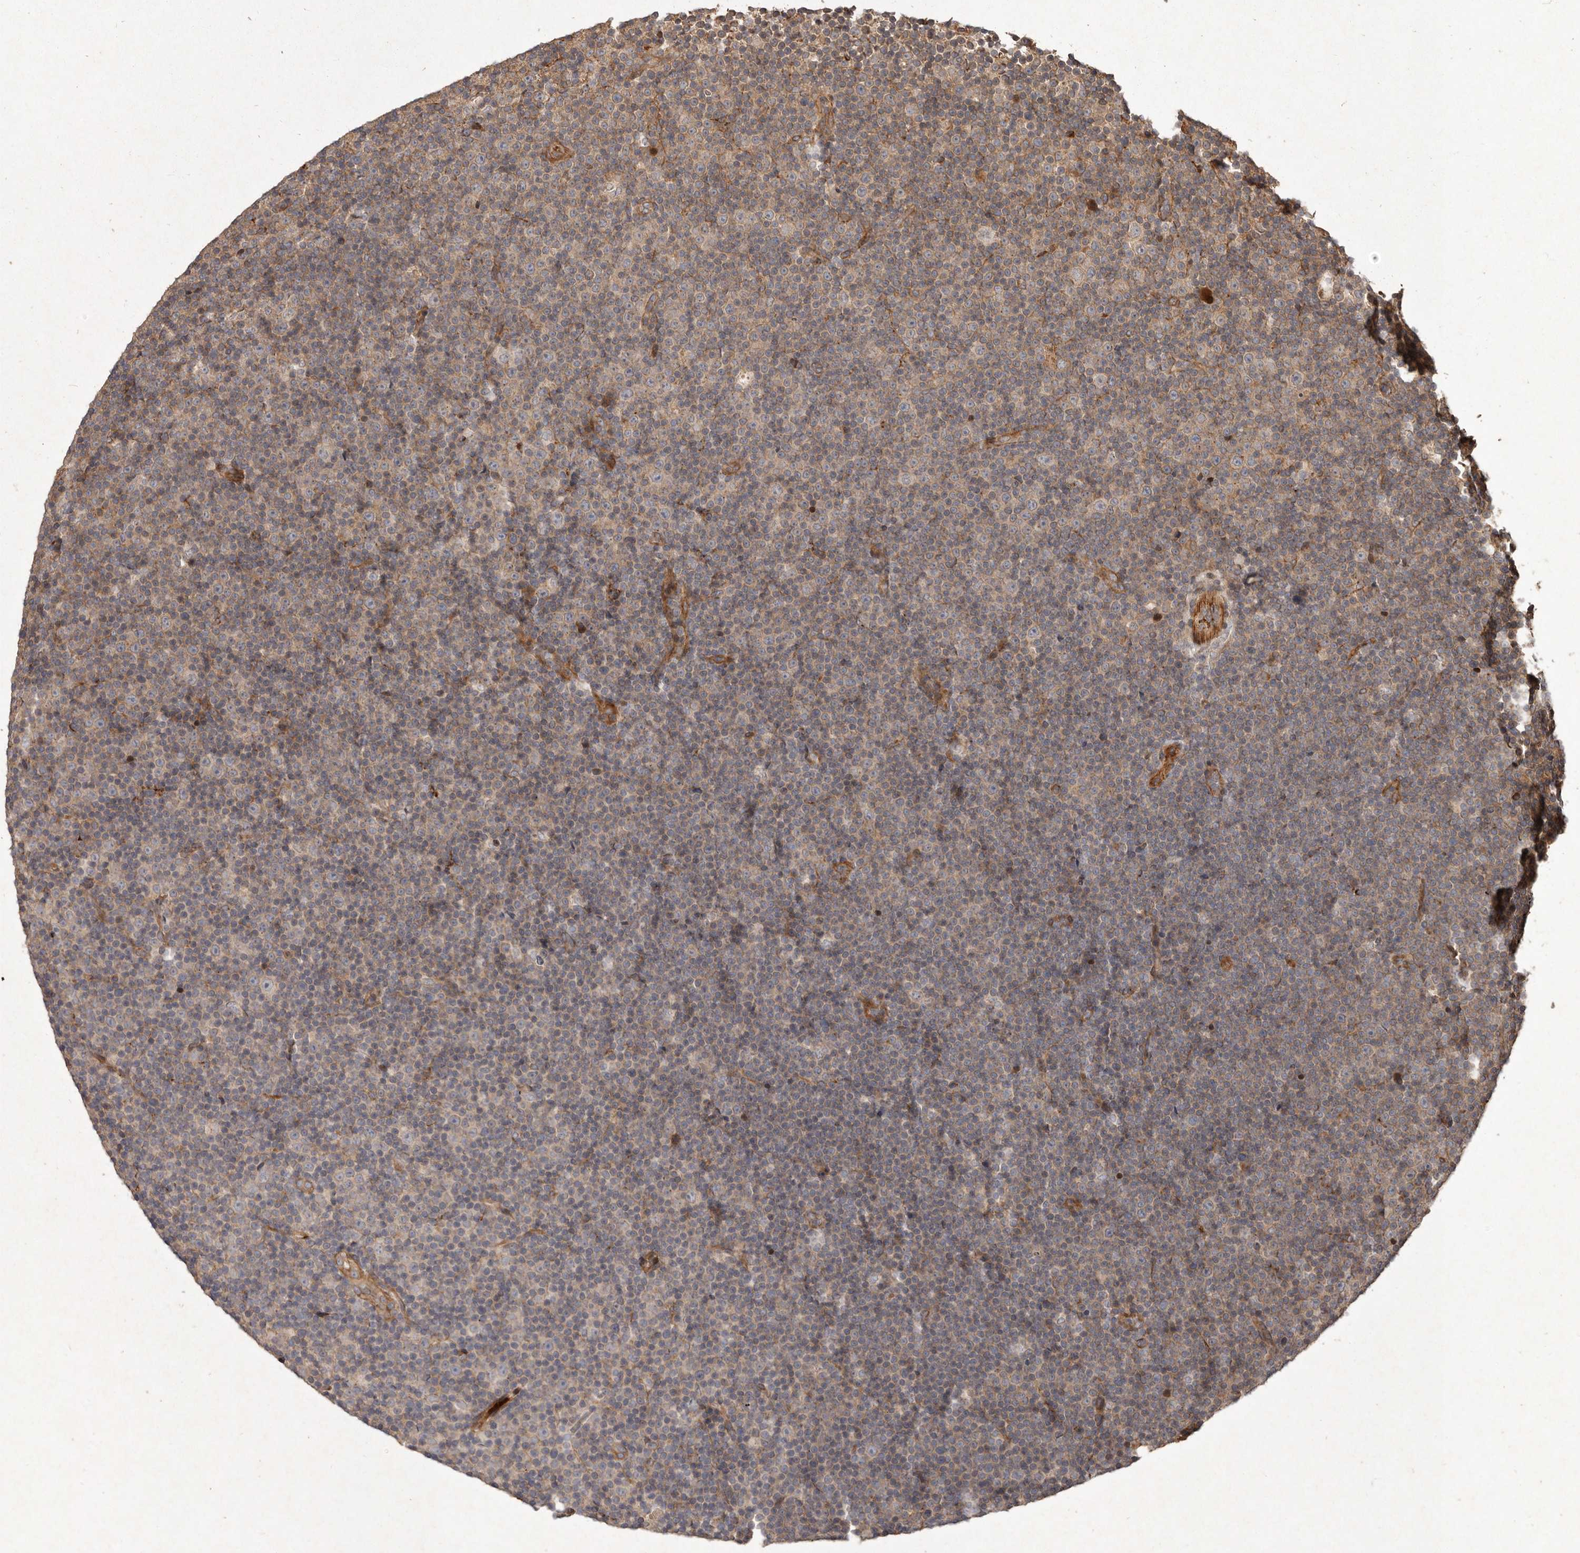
{"staining": {"intensity": "negative", "quantity": "none", "location": "none"}, "tissue": "lymphoma", "cell_type": "Tumor cells", "image_type": "cancer", "snomed": [{"axis": "morphology", "description": "Malignant lymphoma, non-Hodgkin's type, Low grade"}, {"axis": "topography", "description": "Lymph node"}], "caption": "Histopathology image shows no significant protein positivity in tumor cells of lymphoma. (Stains: DAB (3,3'-diaminobenzidine) immunohistochemistry (IHC) with hematoxylin counter stain, Microscopy: brightfield microscopy at high magnification).", "gene": "SEMA3A", "patient": {"sex": "female", "age": 67}}